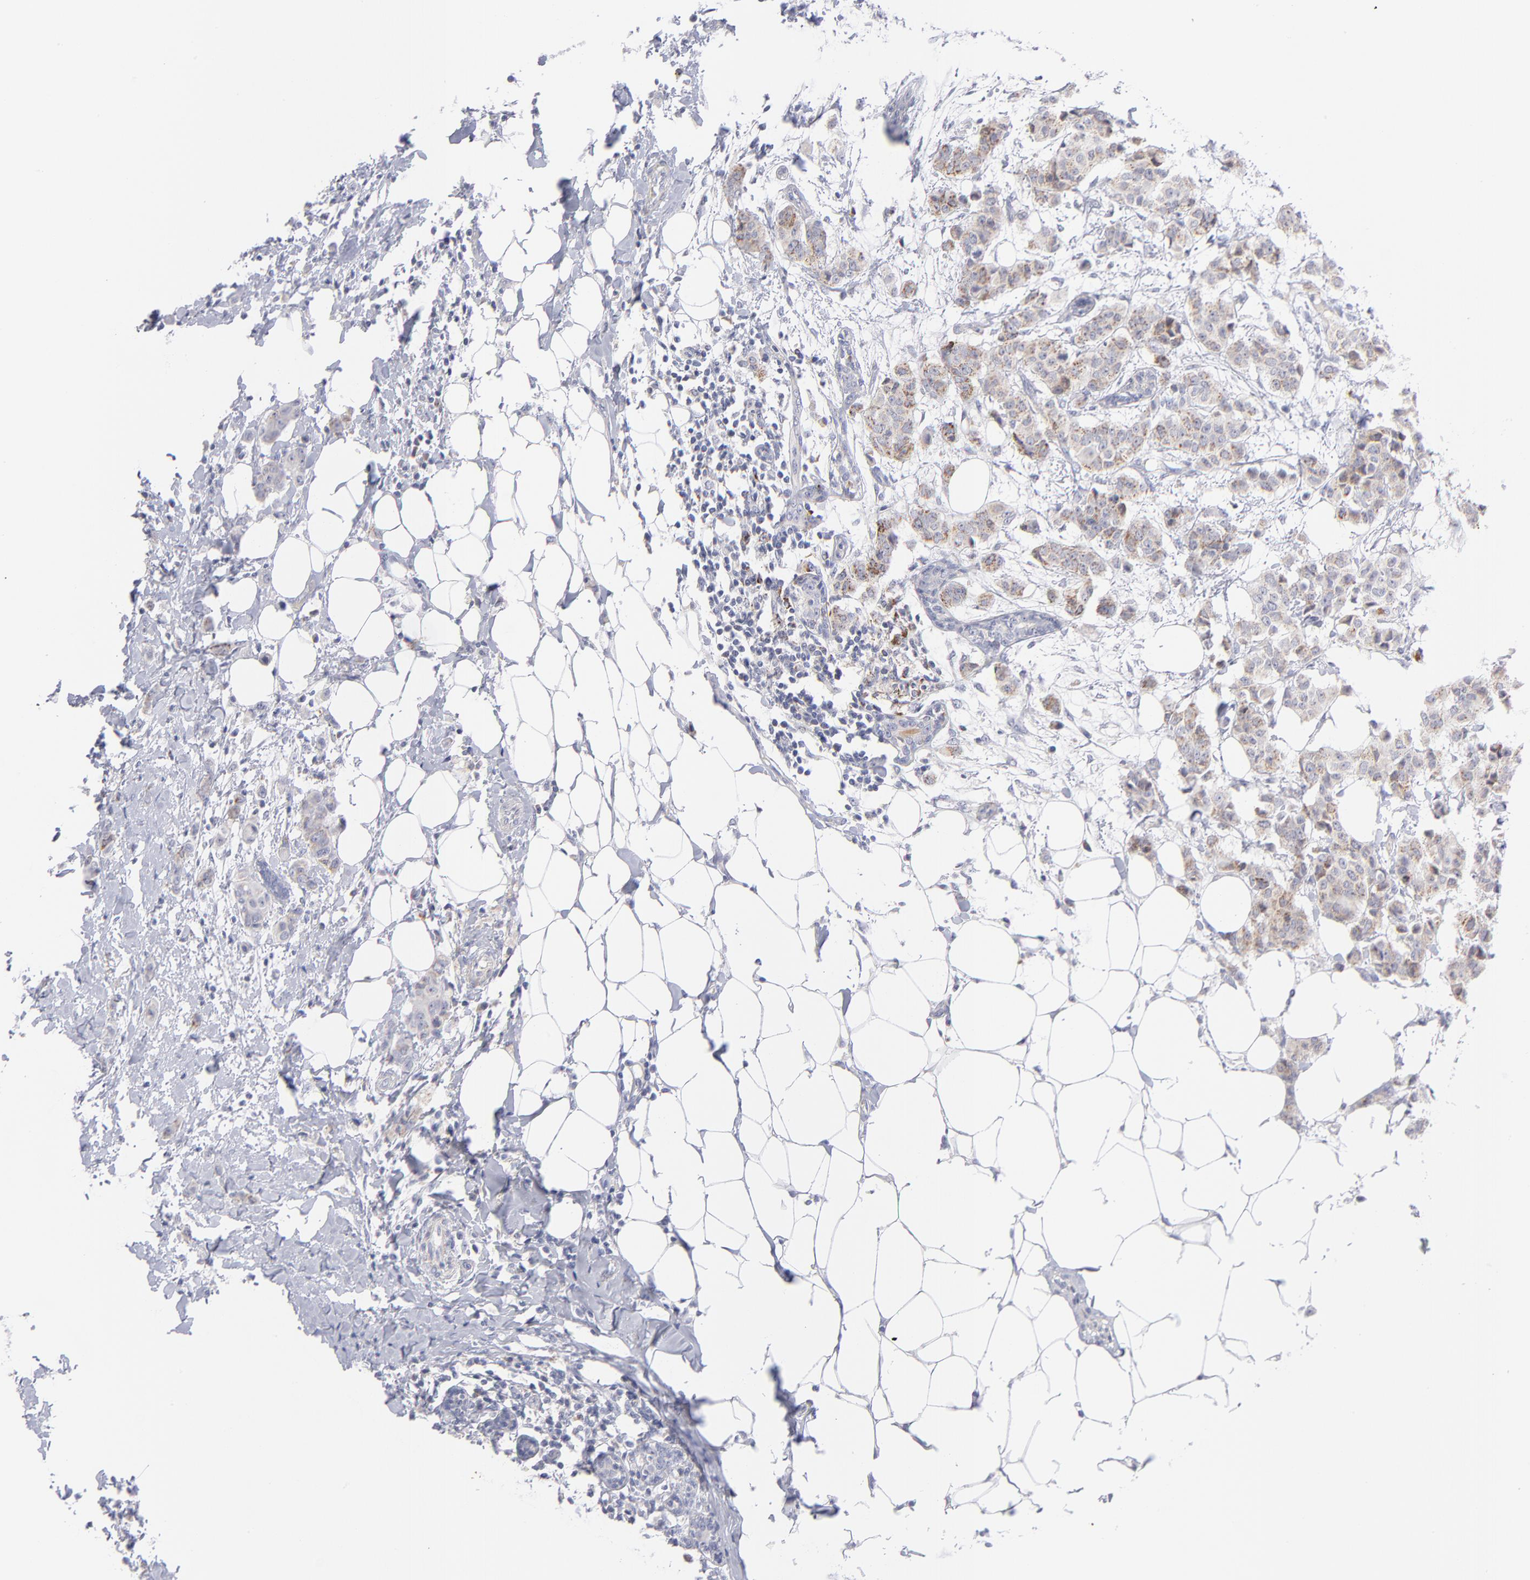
{"staining": {"intensity": "moderate", "quantity": ">75%", "location": "cytoplasmic/membranous"}, "tissue": "breast cancer", "cell_type": "Tumor cells", "image_type": "cancer", "snomed": [{"axis": "morphology", "description": "Duct carcinoma"}, {"axis": "topography", "description": "Breast"}], "caption": "About >75% of tumor cells in breast invasive ductal carcinoma reveal moderate cytoplasmic/membranous protein expression as visualized by brown immunohistochemical staining.", "gene": "MTHFD2", "patient": {"sex": "female", "age": 40}}